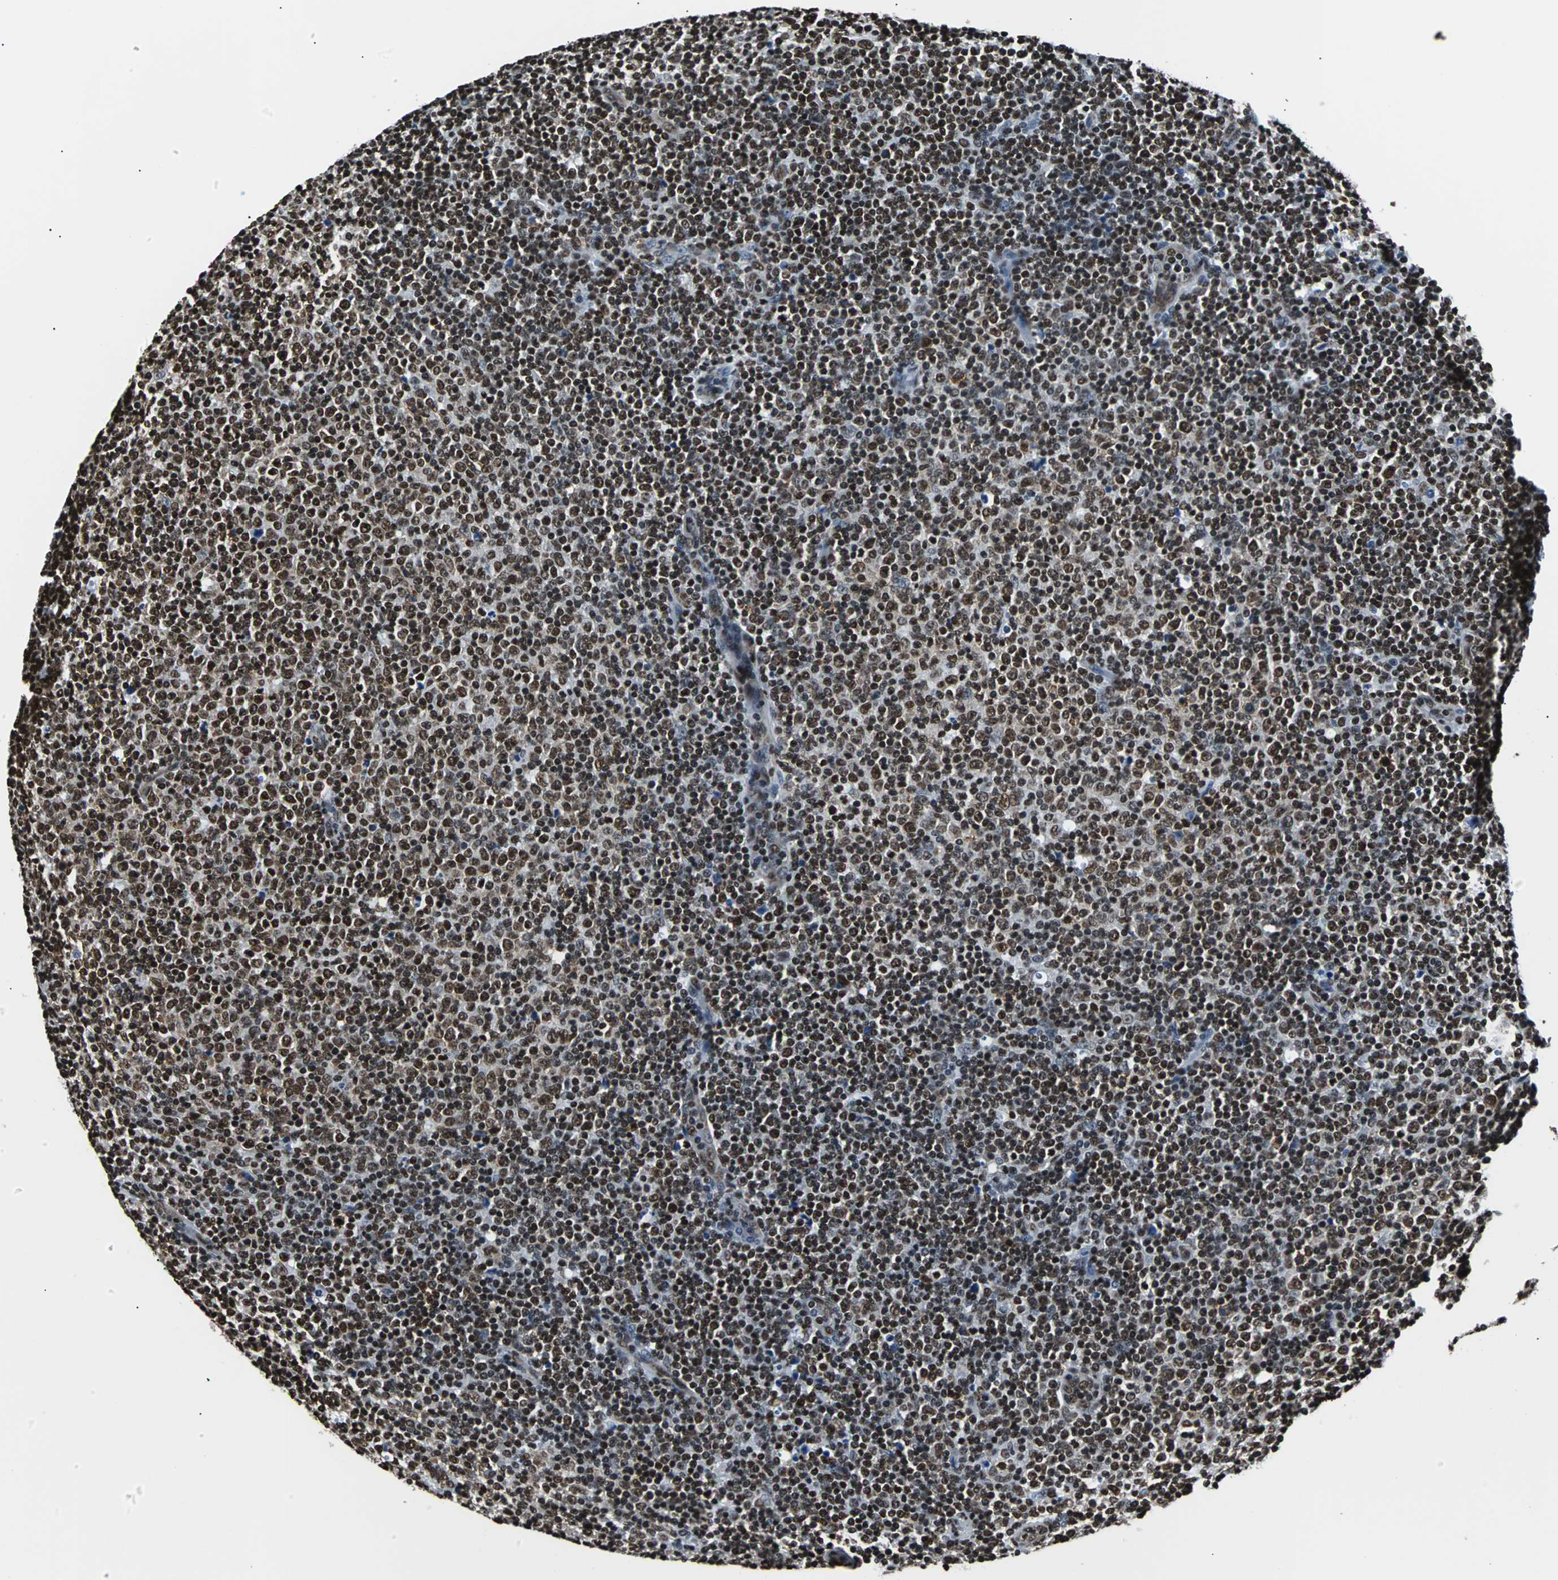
{"staining": {"intensity": "strong", "quantity": ">75%", "location": "nuclear"}, "tissue": "lymphoma", "cell_type": "Tumor cells", "image_type": "cancer", "snomed": [{"axis": "morphology", "description": "Malignant lymphoma, non-Hodgkin's type, Low grade"}, {"axis": "topography", "description": "Lymph node"}], "caption": "Protein staining by immunohistochemistry demonstrates strong nuclear expression in approximately >75% of tumor cells in lymphoma.", "gene": "FUBP1", "patient": {"sex": "male", "age": 70}}